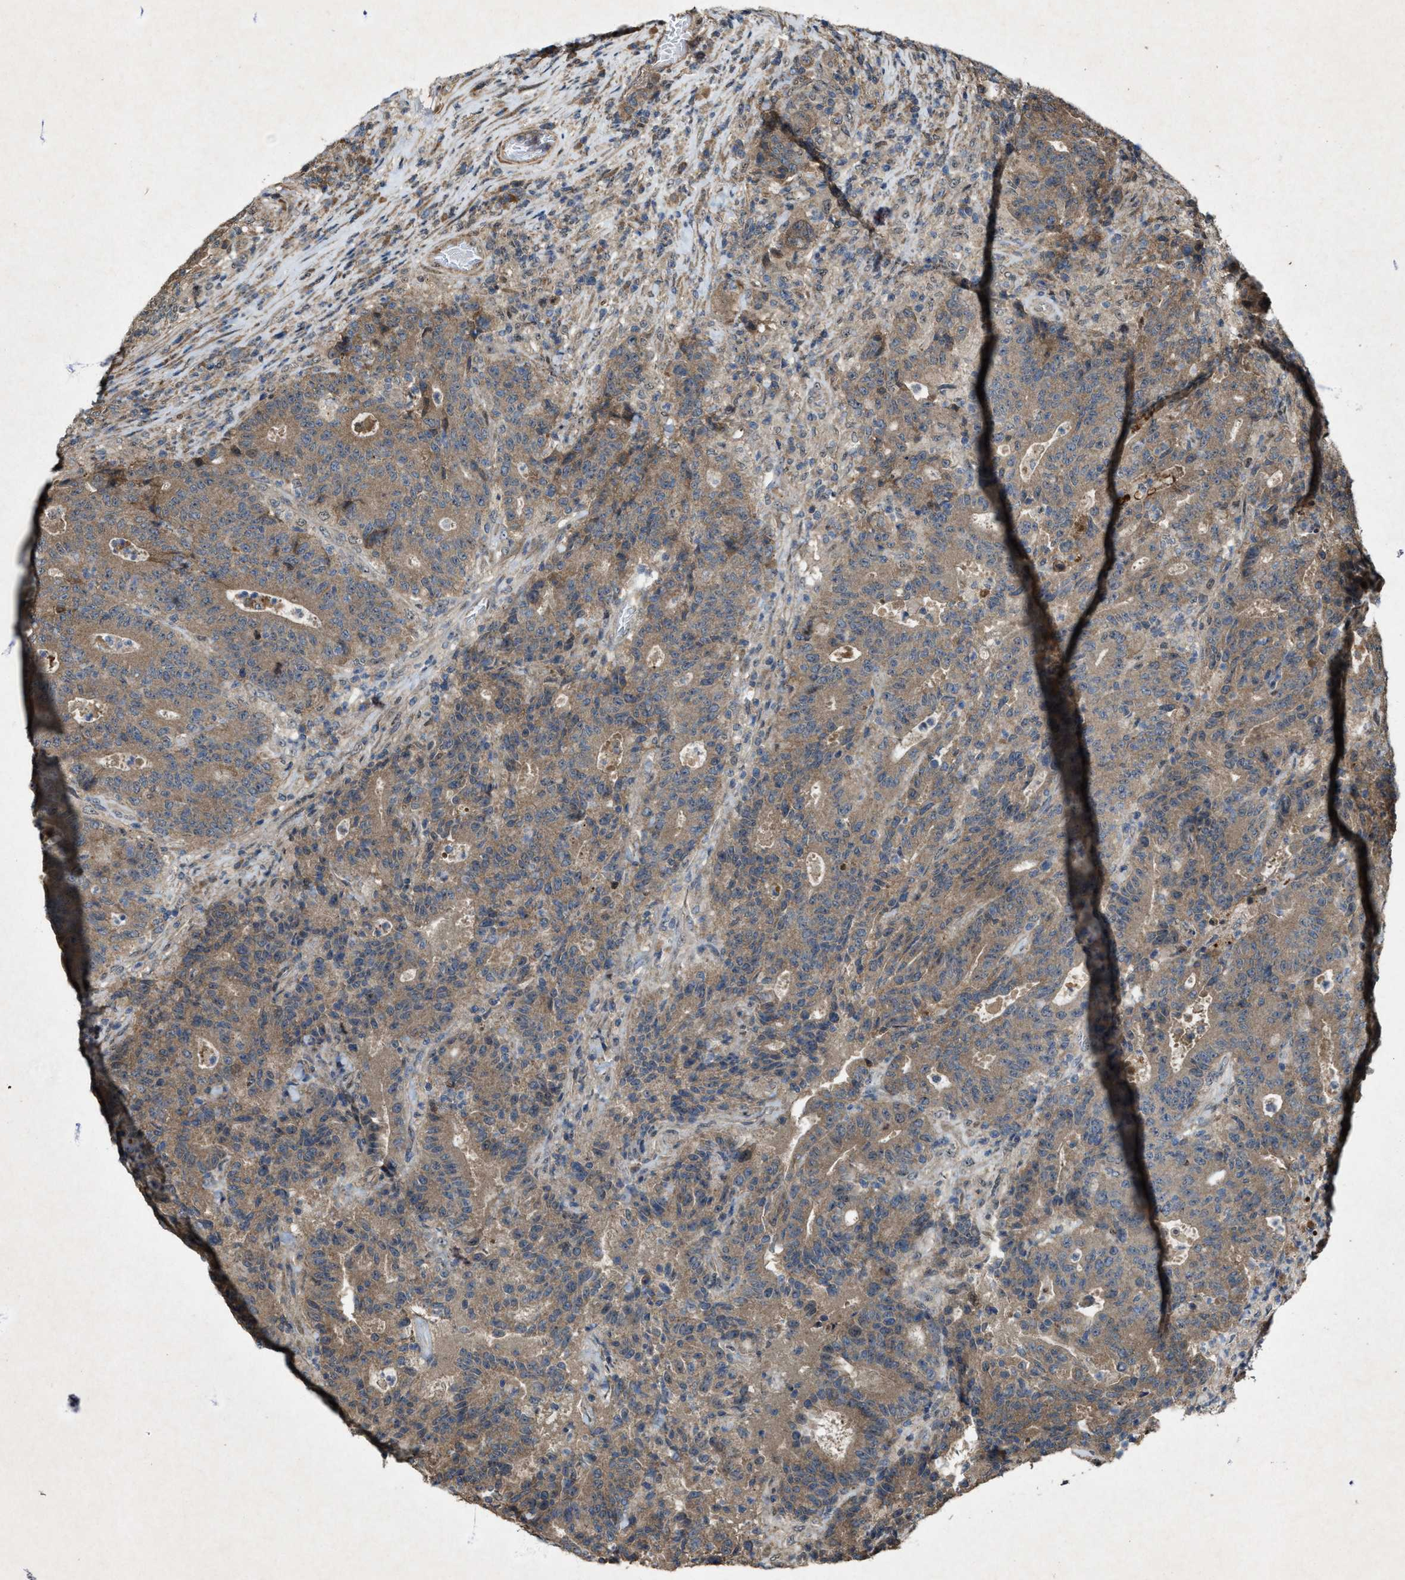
{"staining": {"intensity": "moderate", "quantity": ">75%", "location": "cytoplasmic/membranous"}, "tissue": "colorectal cancer", "cell_type": "Tumor cells", "image_type": "cancer", "snomed": [{"axis": "morphology", "description": "Adenocarcinoma, NOS"}, {"axis": "topography", "description": "Colon"}], "caption": "Tumor cells demonstrate medium levels of moderate cytoplasmic/membranous staining in approximately >75% of cells in colorectal adenocarcinoma.", "gene": "PDP2", "patient": {"sex": "female", "age": 75}}